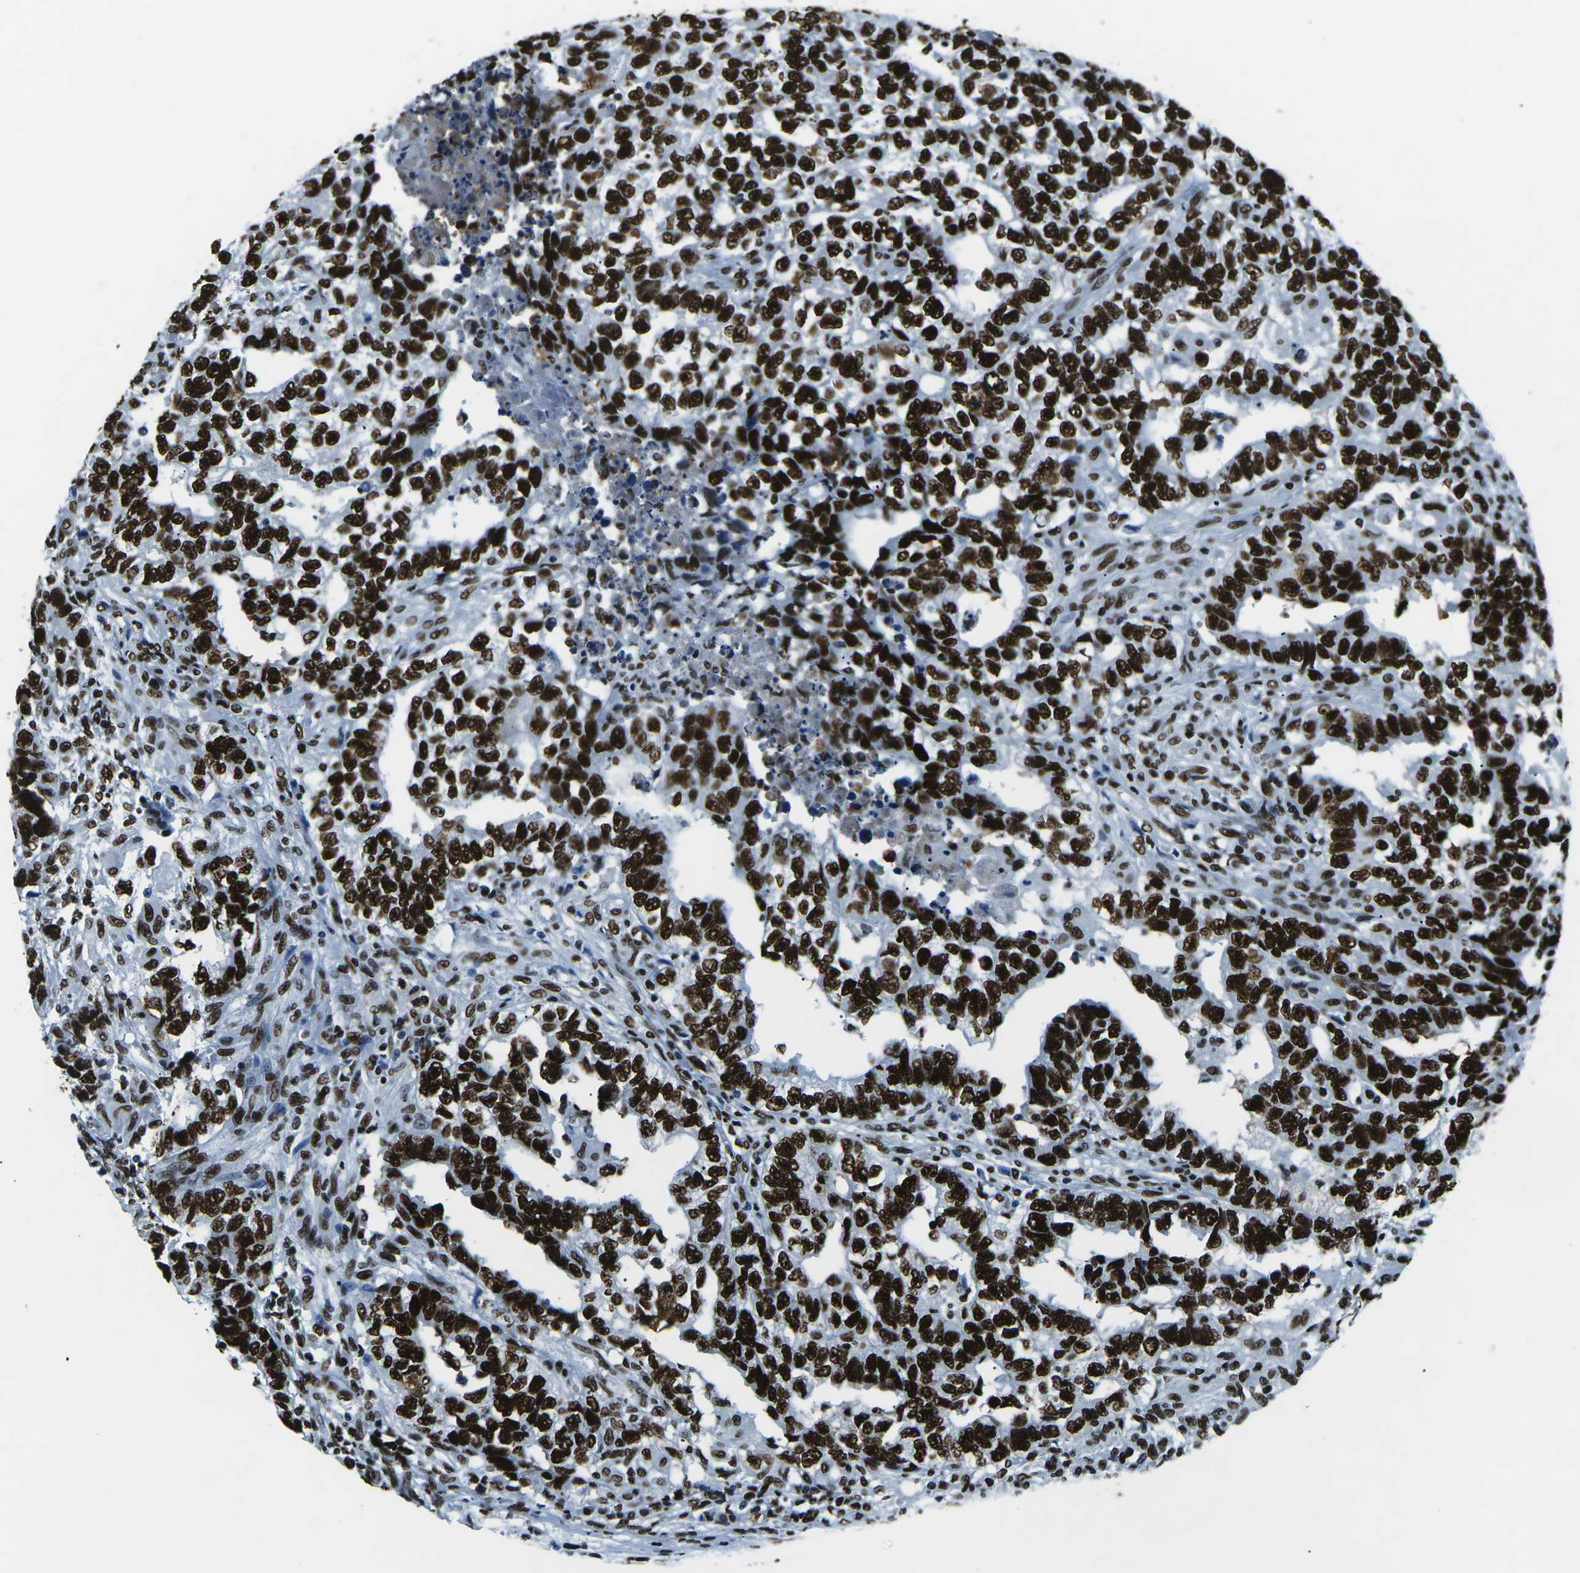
{"staining": {"intensity": "strong", "quantity": ">75%", "location": "nuclear"}, "tissue": "testis cancer", "cell_type": "Tumor cells", "image_type": "cancer", "snomed": [{"axis": "morphology", "description": "Carcinoma, Embryonal, NOS"}, {"axis": "topography", "description": "Testis"}], "caption": "Testis cancer tissue exhibits strong nuclear expression in about >75% of tumor cells", "gene": "HNRNPL", "patient": {"sex": "male", "age": 21}}